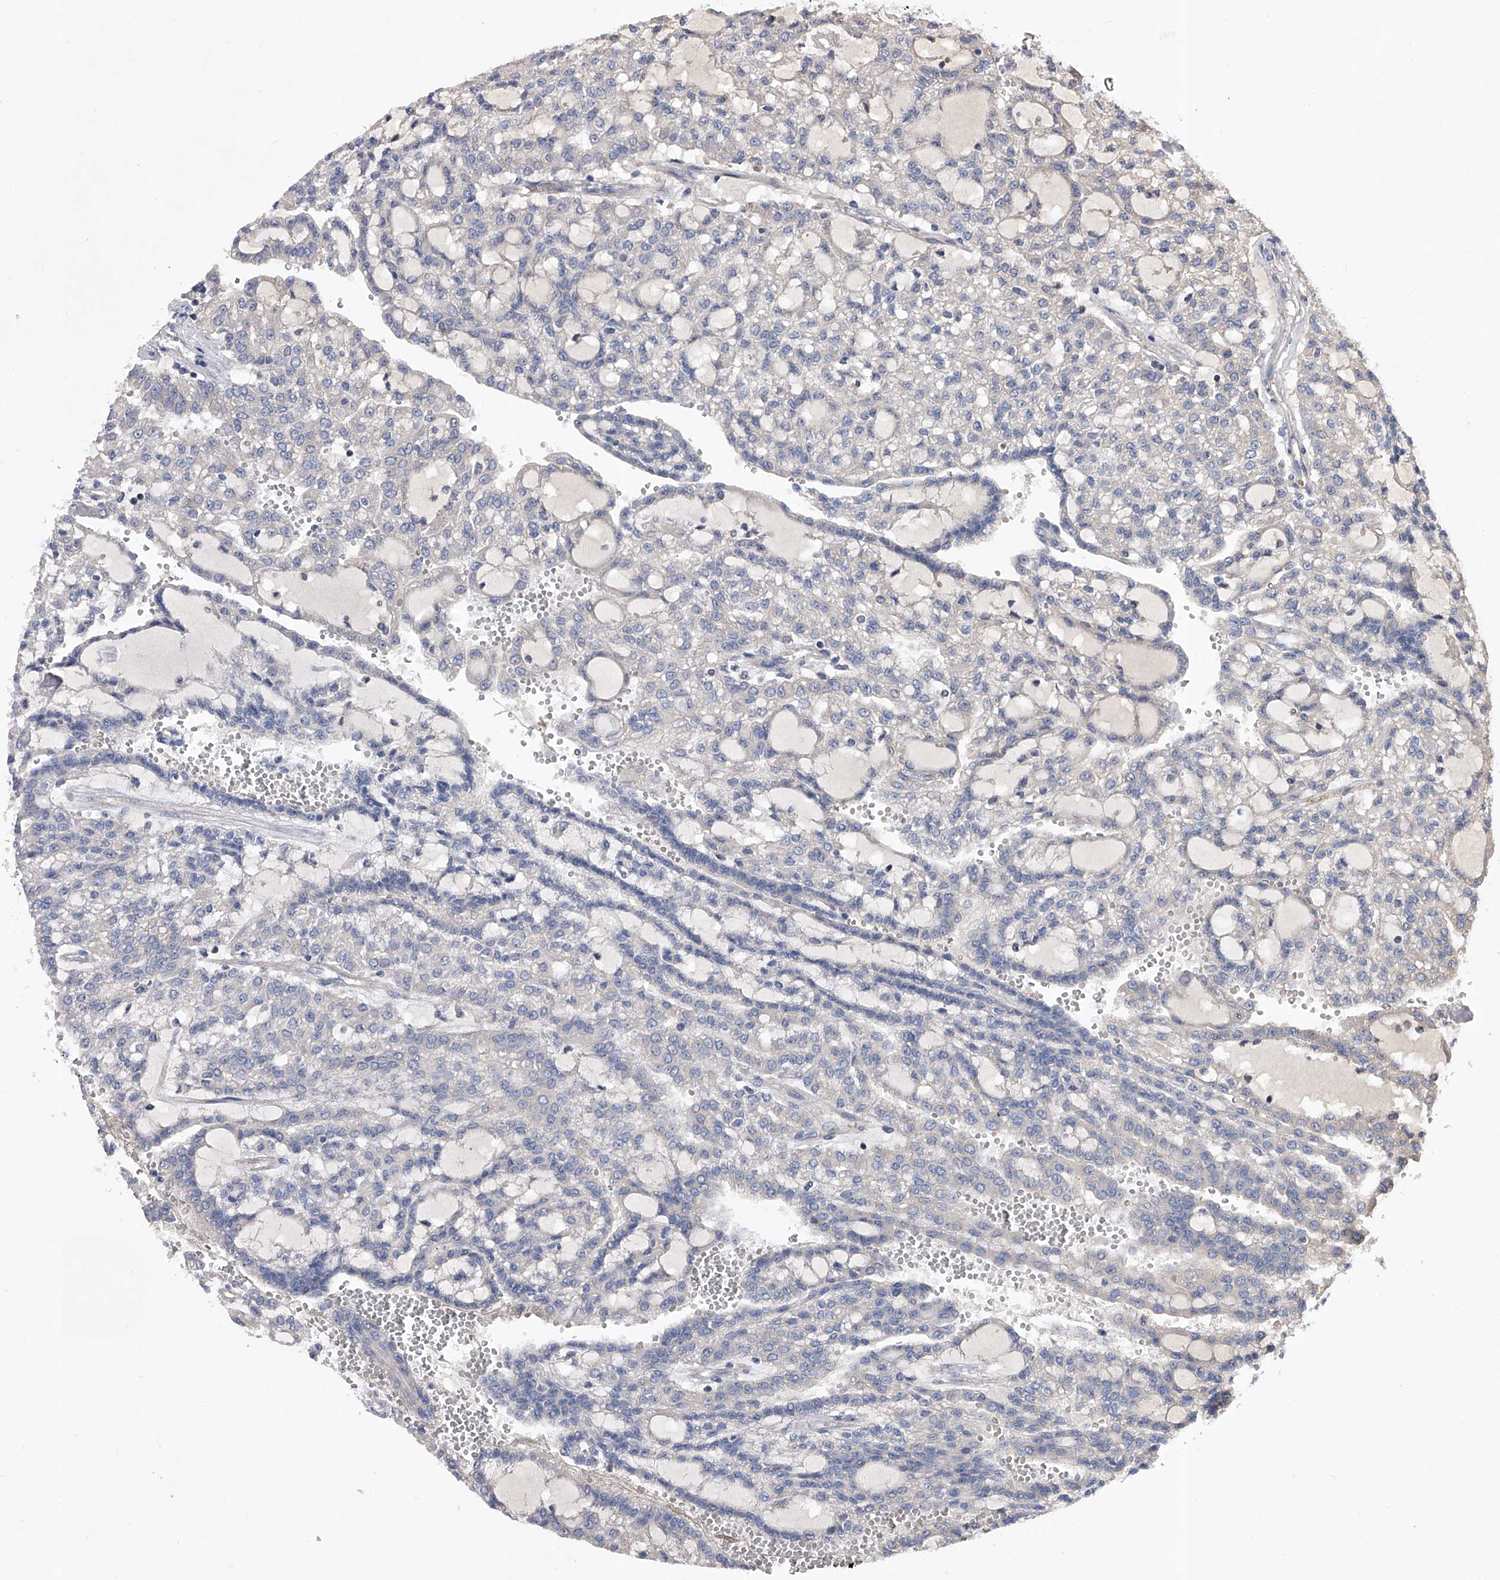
{"staining": {"intensity": "negative", "quantity": "none", "location": "none"}, "tissue": "renal cancer", "cell_type": "Tumor cells", "image_type": "cancer", "snomed": [{"axis": "morphology", "description": "Adenocarcinoma, NOS"}, {"axis": "topography", "description": "Kidney"}], "caption": "Human adenocarcinoma (renal) stained for a protein using immunohistochemistry shows no positivity in tumor cells.", "gene": "CUL7", "patient": {"sex": "male", "age": 63}}